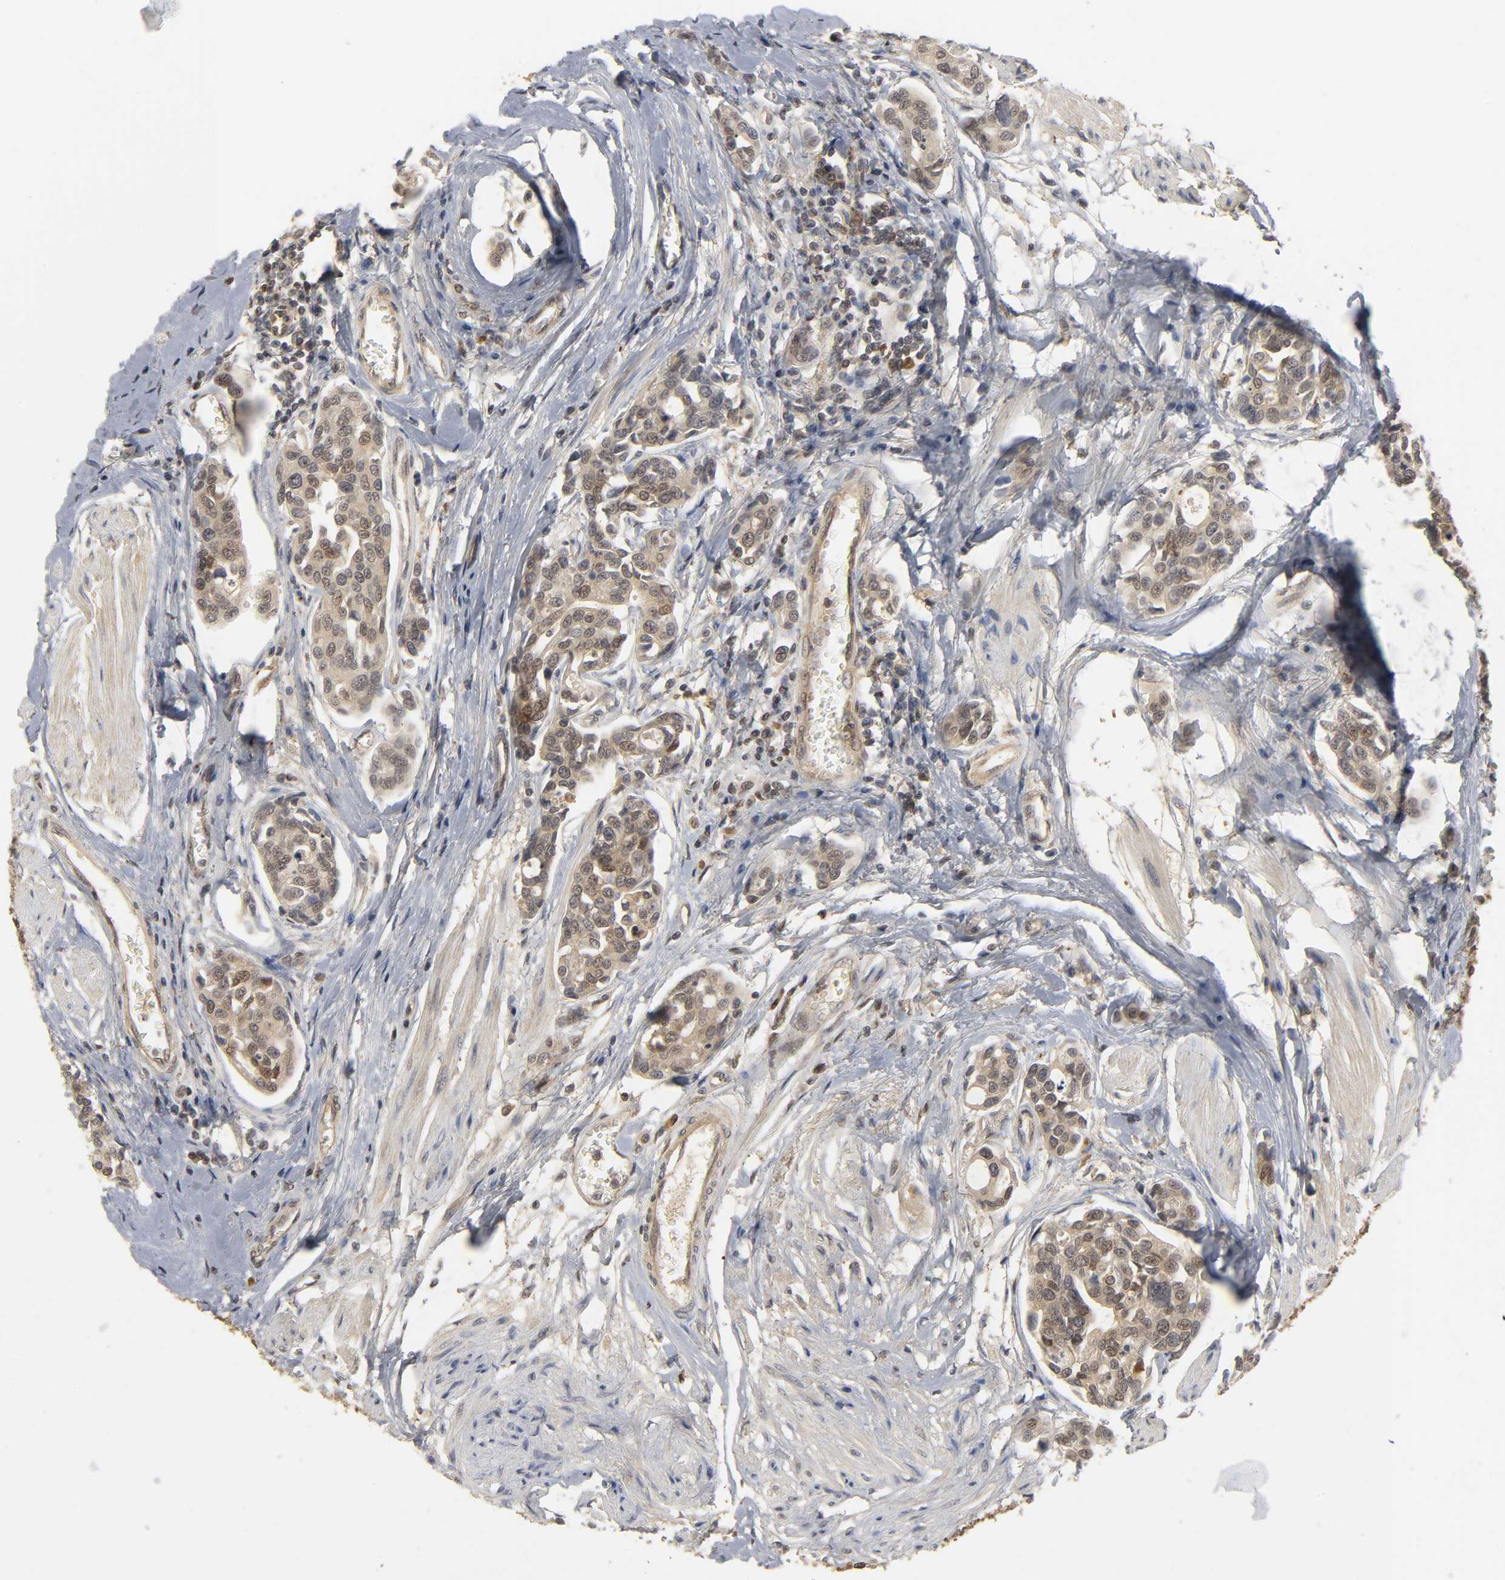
{"staining": {"intensity": "moderate", "quantity": ">75%", "location": "cytoplasmic/membranous,nuclear"}, "tissue": "urothelial cancer", "cell_type": "Tumor cells", "image_type": "cancer", "snomed": [{"axis": "morphology", "description": "Urothelial carcinoma, High grade"}, {"axis": "topography", "description": "Urinary bladder"}], "caption": "Immunohistochemical staining of human urothelial carcinoma (high-grade) exhibits medium levels of moderate cytoplasmic/membranous and nuclear positivity in approximately >75% of tumor cells. Immunohistochemistry (ihc) stains the protein in brown and the nuclei are stained blue.", "gene": "PARK7", "patient": {"sex": "male", "age": 78}}